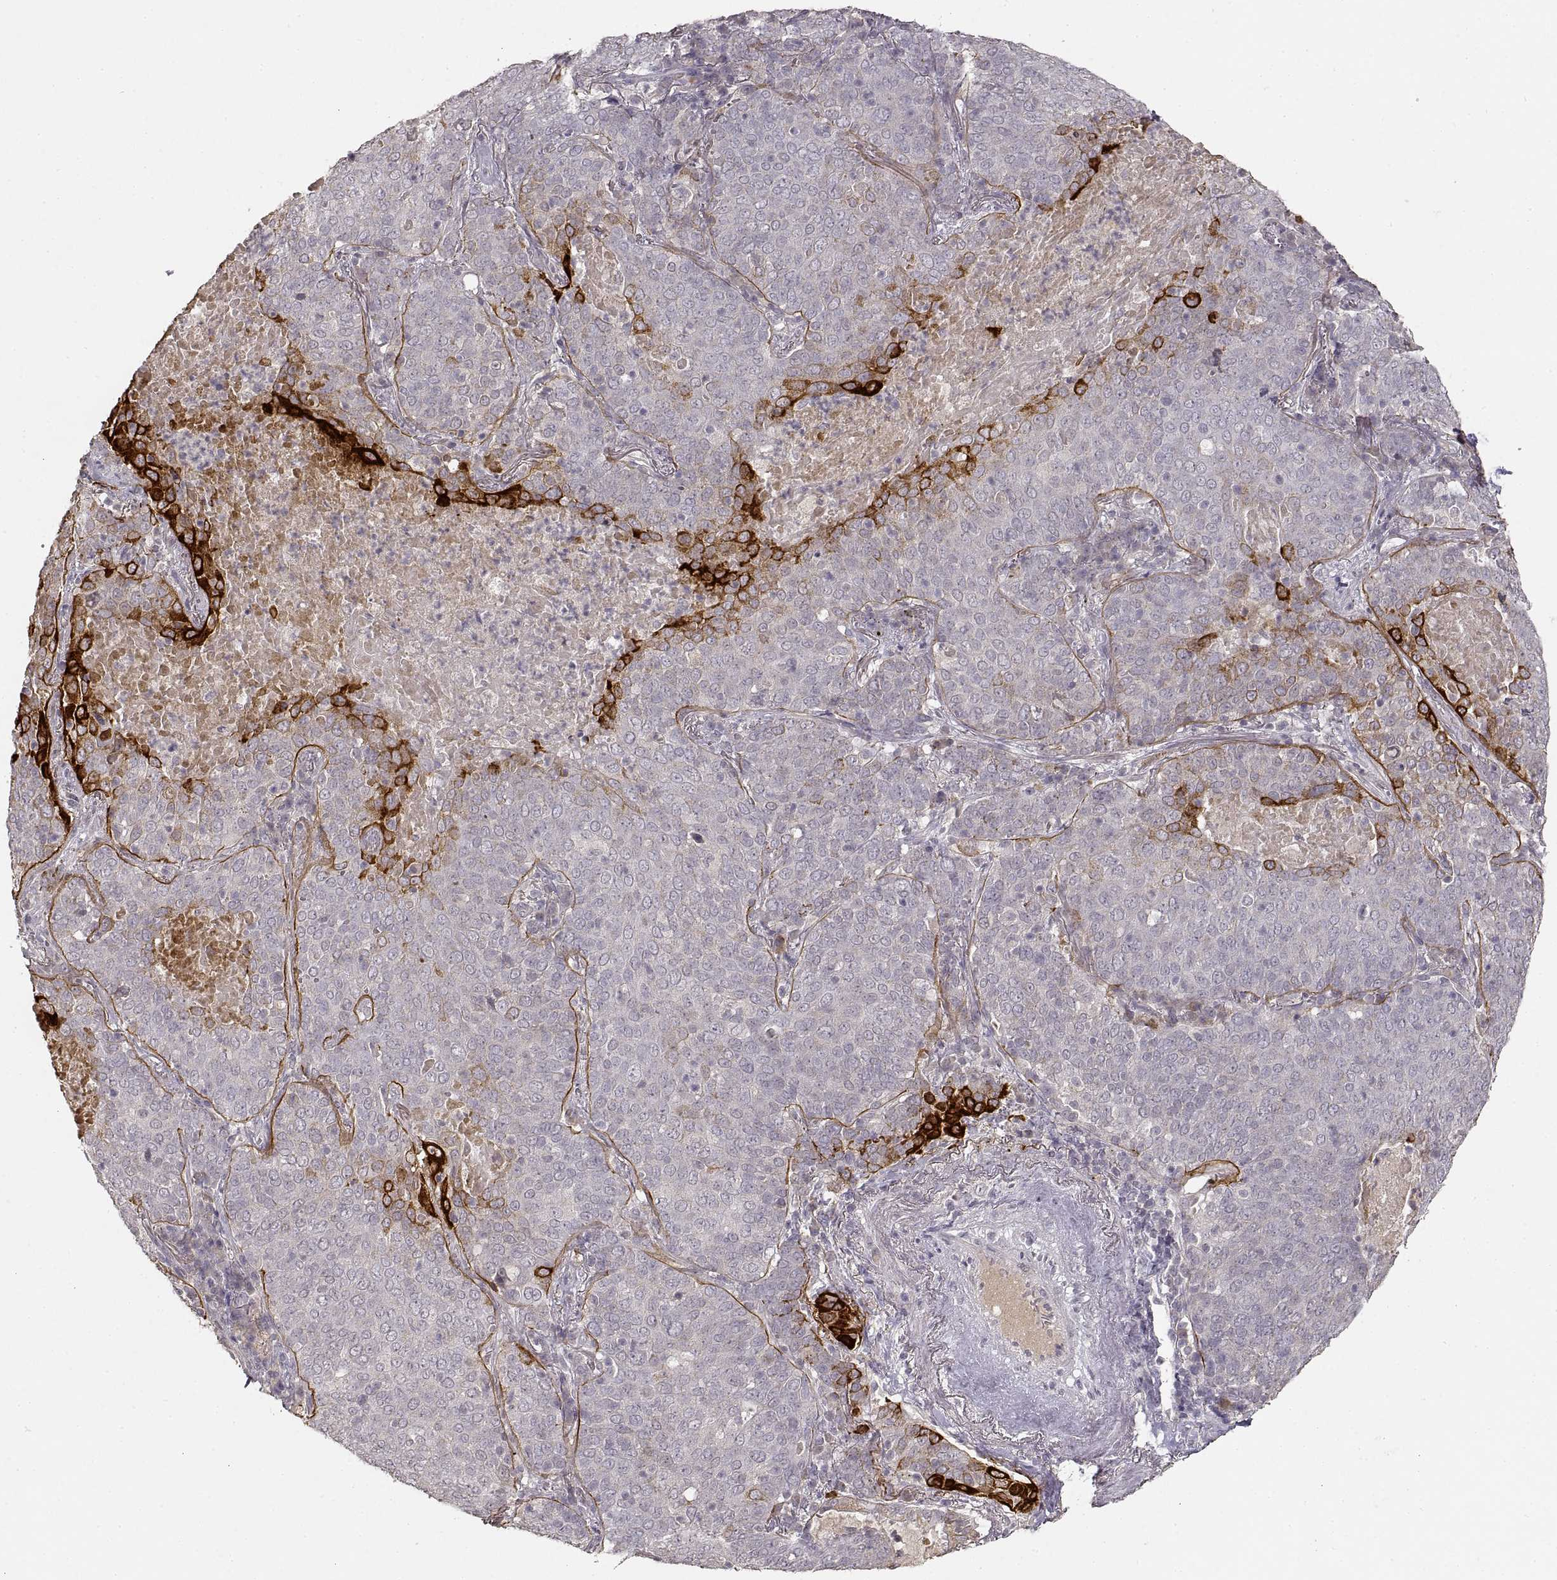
{"staining": {"intensity": "strong", "quantity": "<25%", "location": "cytoplasmic/membranous"}, "tissue": "lung cancer", "cell_type": "Tumor cells", "image_type": "cancer", "snomed": [{"axis": "morphology", "description": "Squamous cell carcinoma, NOS"}, {"axis": "topography", "description": "Lung"}], "caption": "Approximately <25% of tumor cells in lung cancer show strong cytoplasmic/membranous protein staining as visualized by brown immunohistochemical staining.", "gene": "LAMC2", "patient": {"sex": "male", "age": 82}}